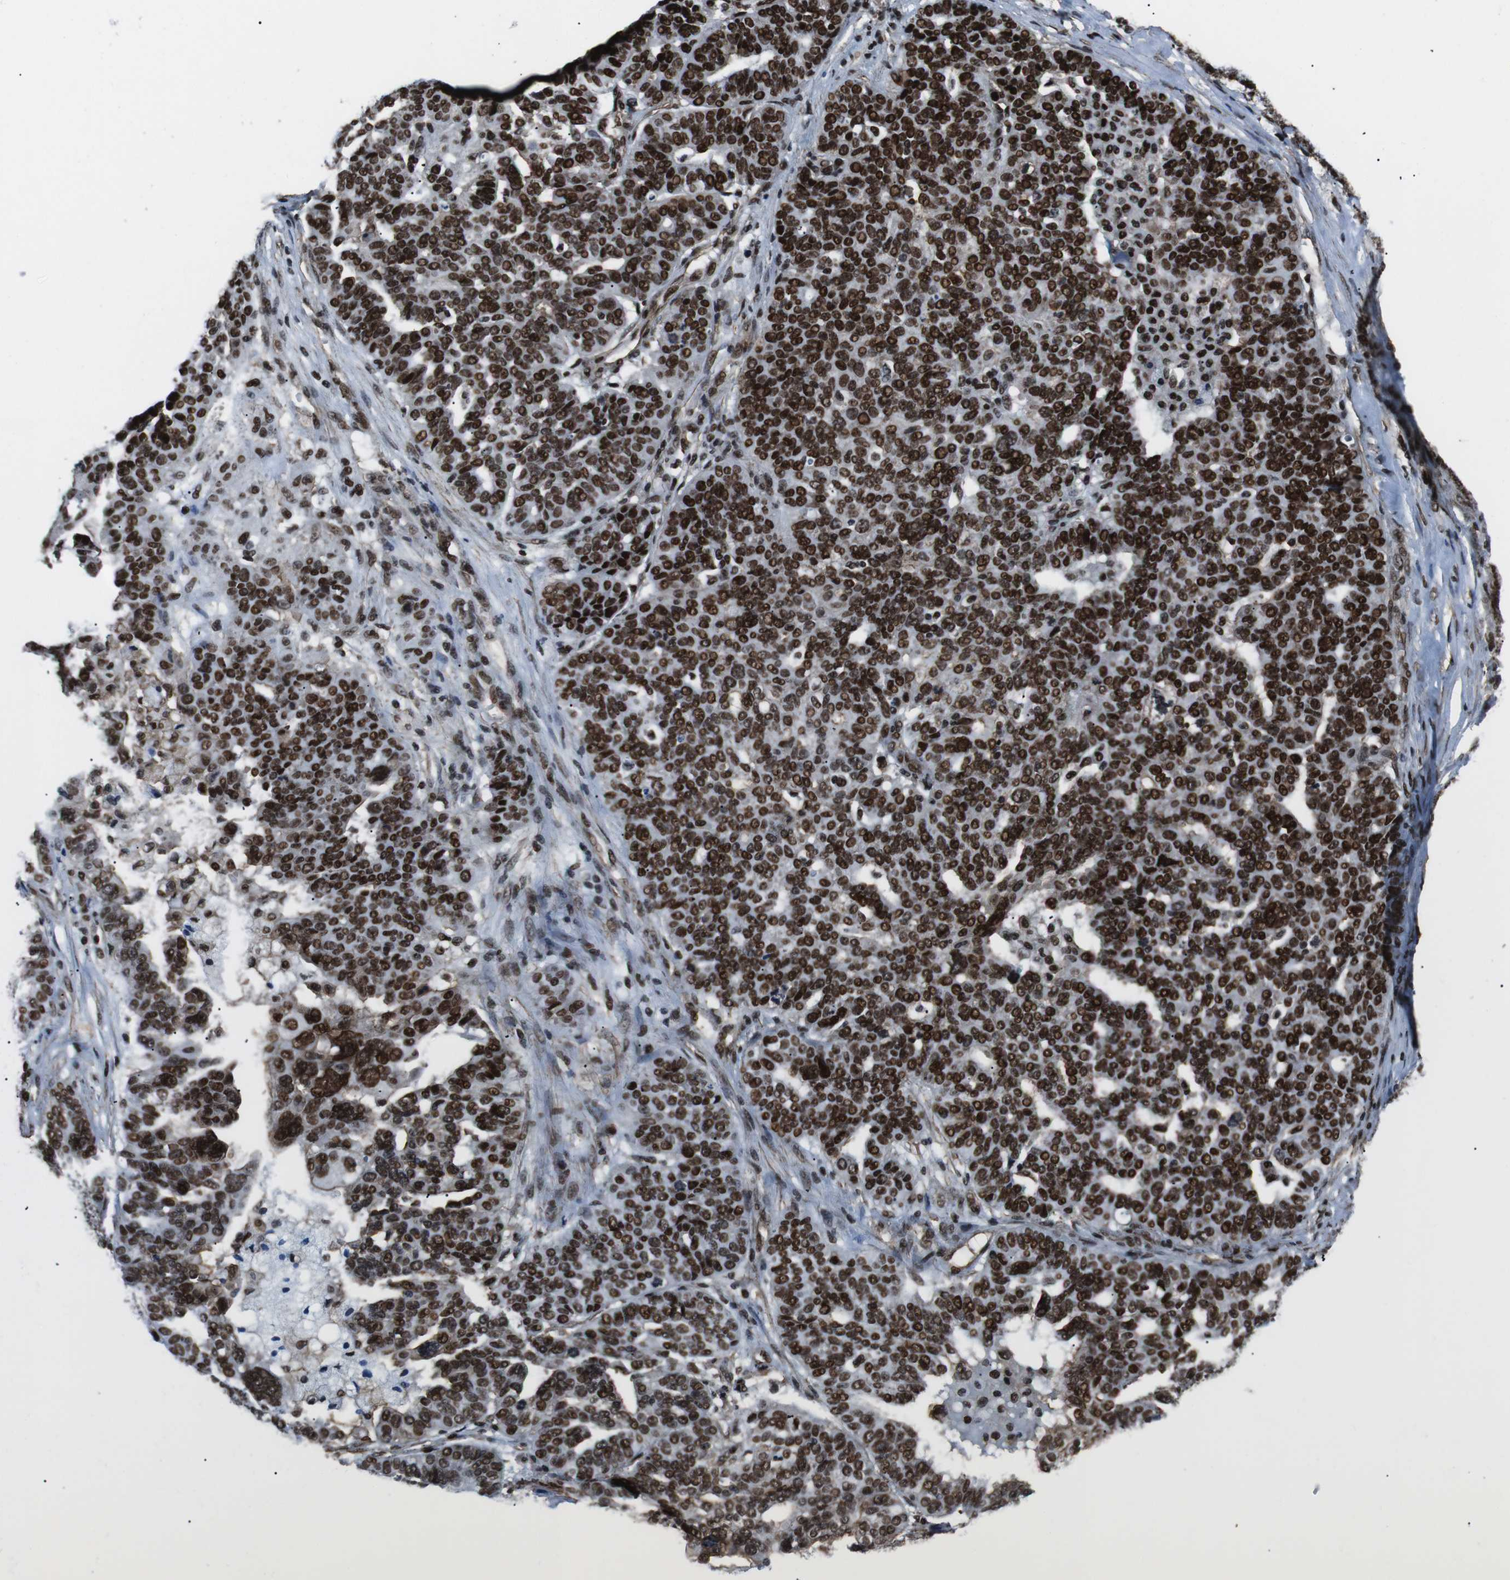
{"staining": {"intensity": "strong", "quantity": ">75%", "location": "nuclear"}, "tissue": "ovarian cancer", "cell_type": "Tumor cells", "image_type": "cancer", "snomed": [{"axis": "morphology", "description": "Cystadenocarcinoma, serous, NOS"}, {"axis": "topography", "description": "Ovary"}], "caption": "This is an image of immunohistochemistry staining of ovarian cancer (serous cystadenocarcinoma), which shows strong staining in the nuclear of tumor cells.", "gene": "HNRNPU", "patient": {"sex": "female", "age": 59}}